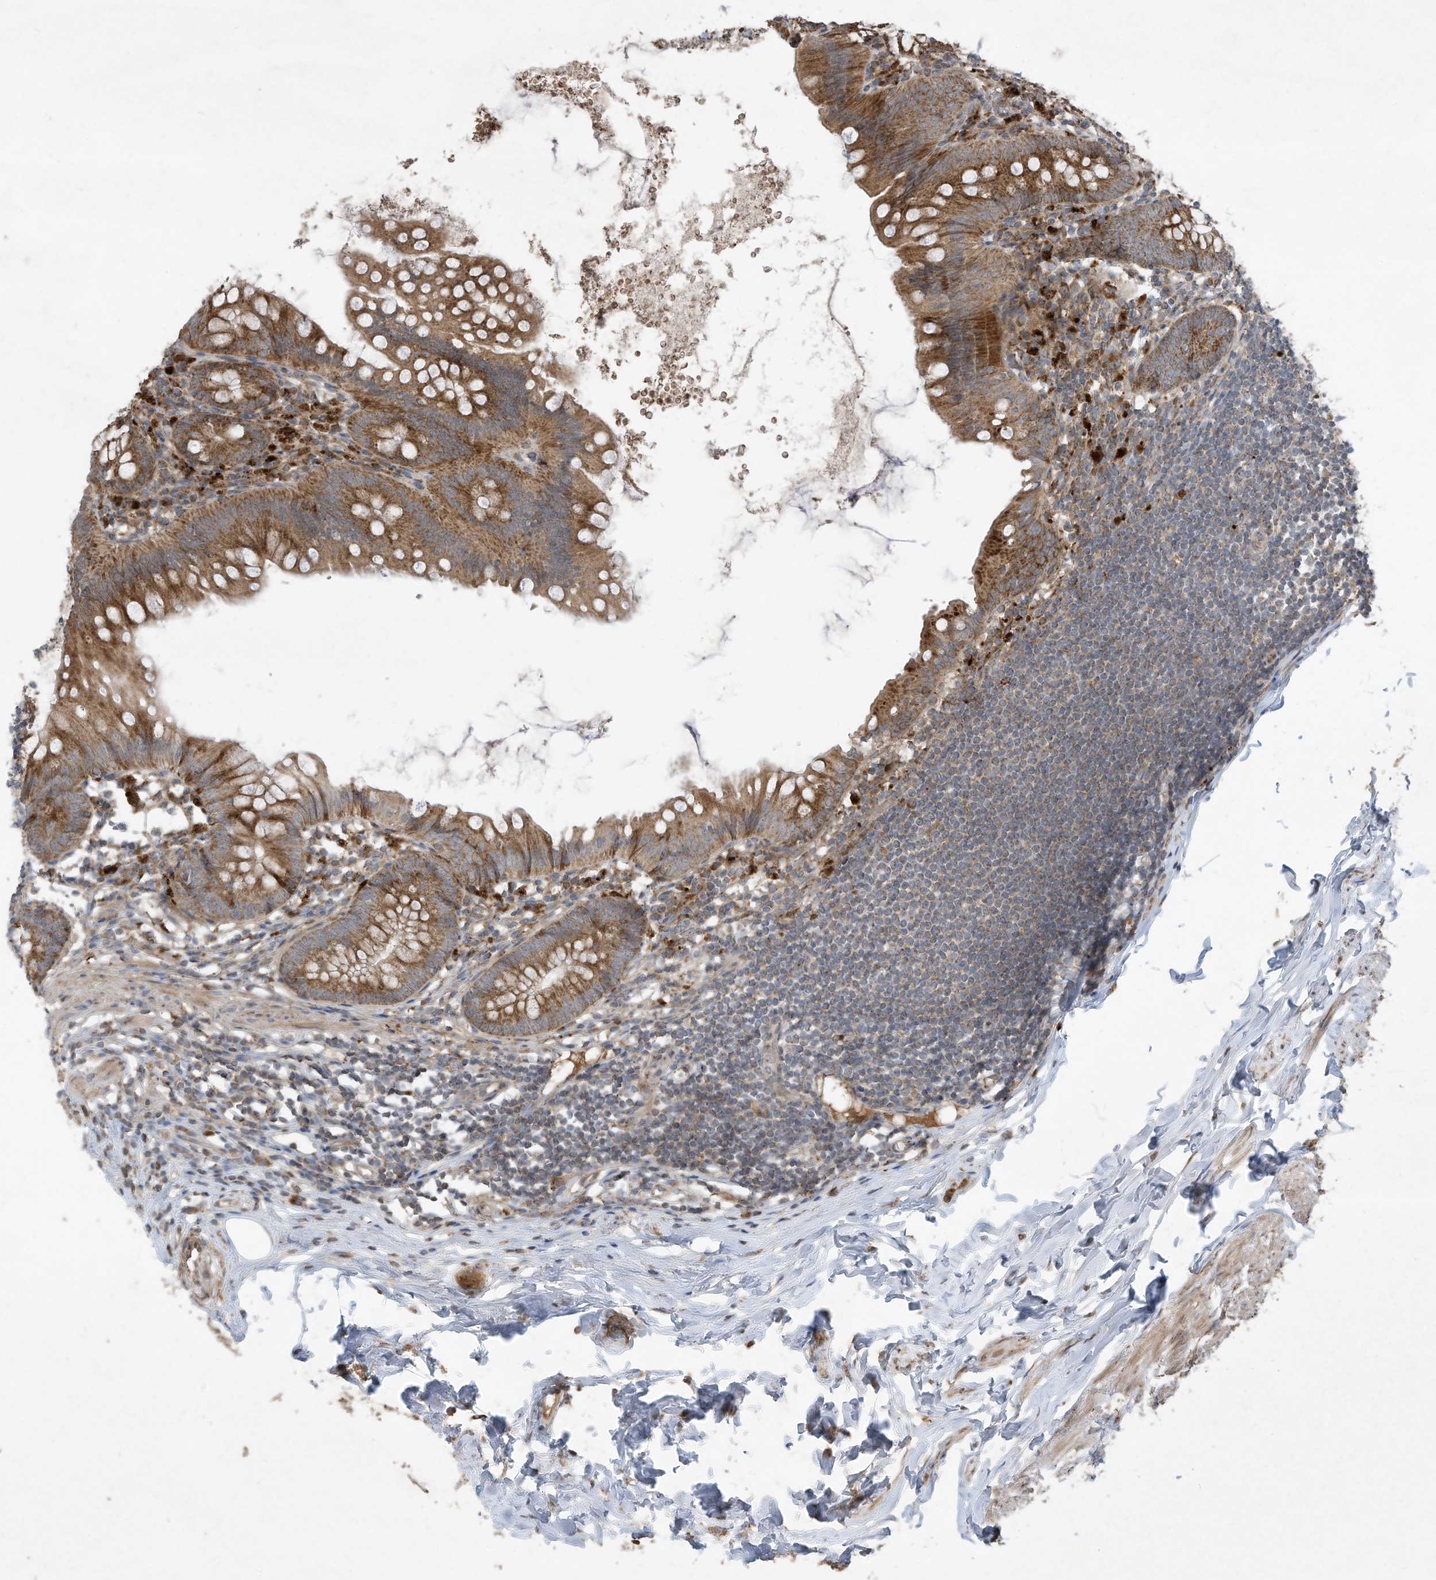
{"staining": {"intensity": "moderate", "quantity": ">75%", "location": "cytoplasmic/membranous"}, "tissue": "appendix", "cell_type": "Glandular cells", "image_type": "normal", "snomed": [{"axis": "morphology", "description": "Normal tissue, NOS"}, {"axis": "topography", "description": "Appendix"}], "caption": "Protein expression analysis of unremarkable appendix reveals moderate cytoplasmic/membranous positivity in approximately >75% of glandular cells.", "gene": "C2orf74", "patient": {"sex": "female", "age": 62}}